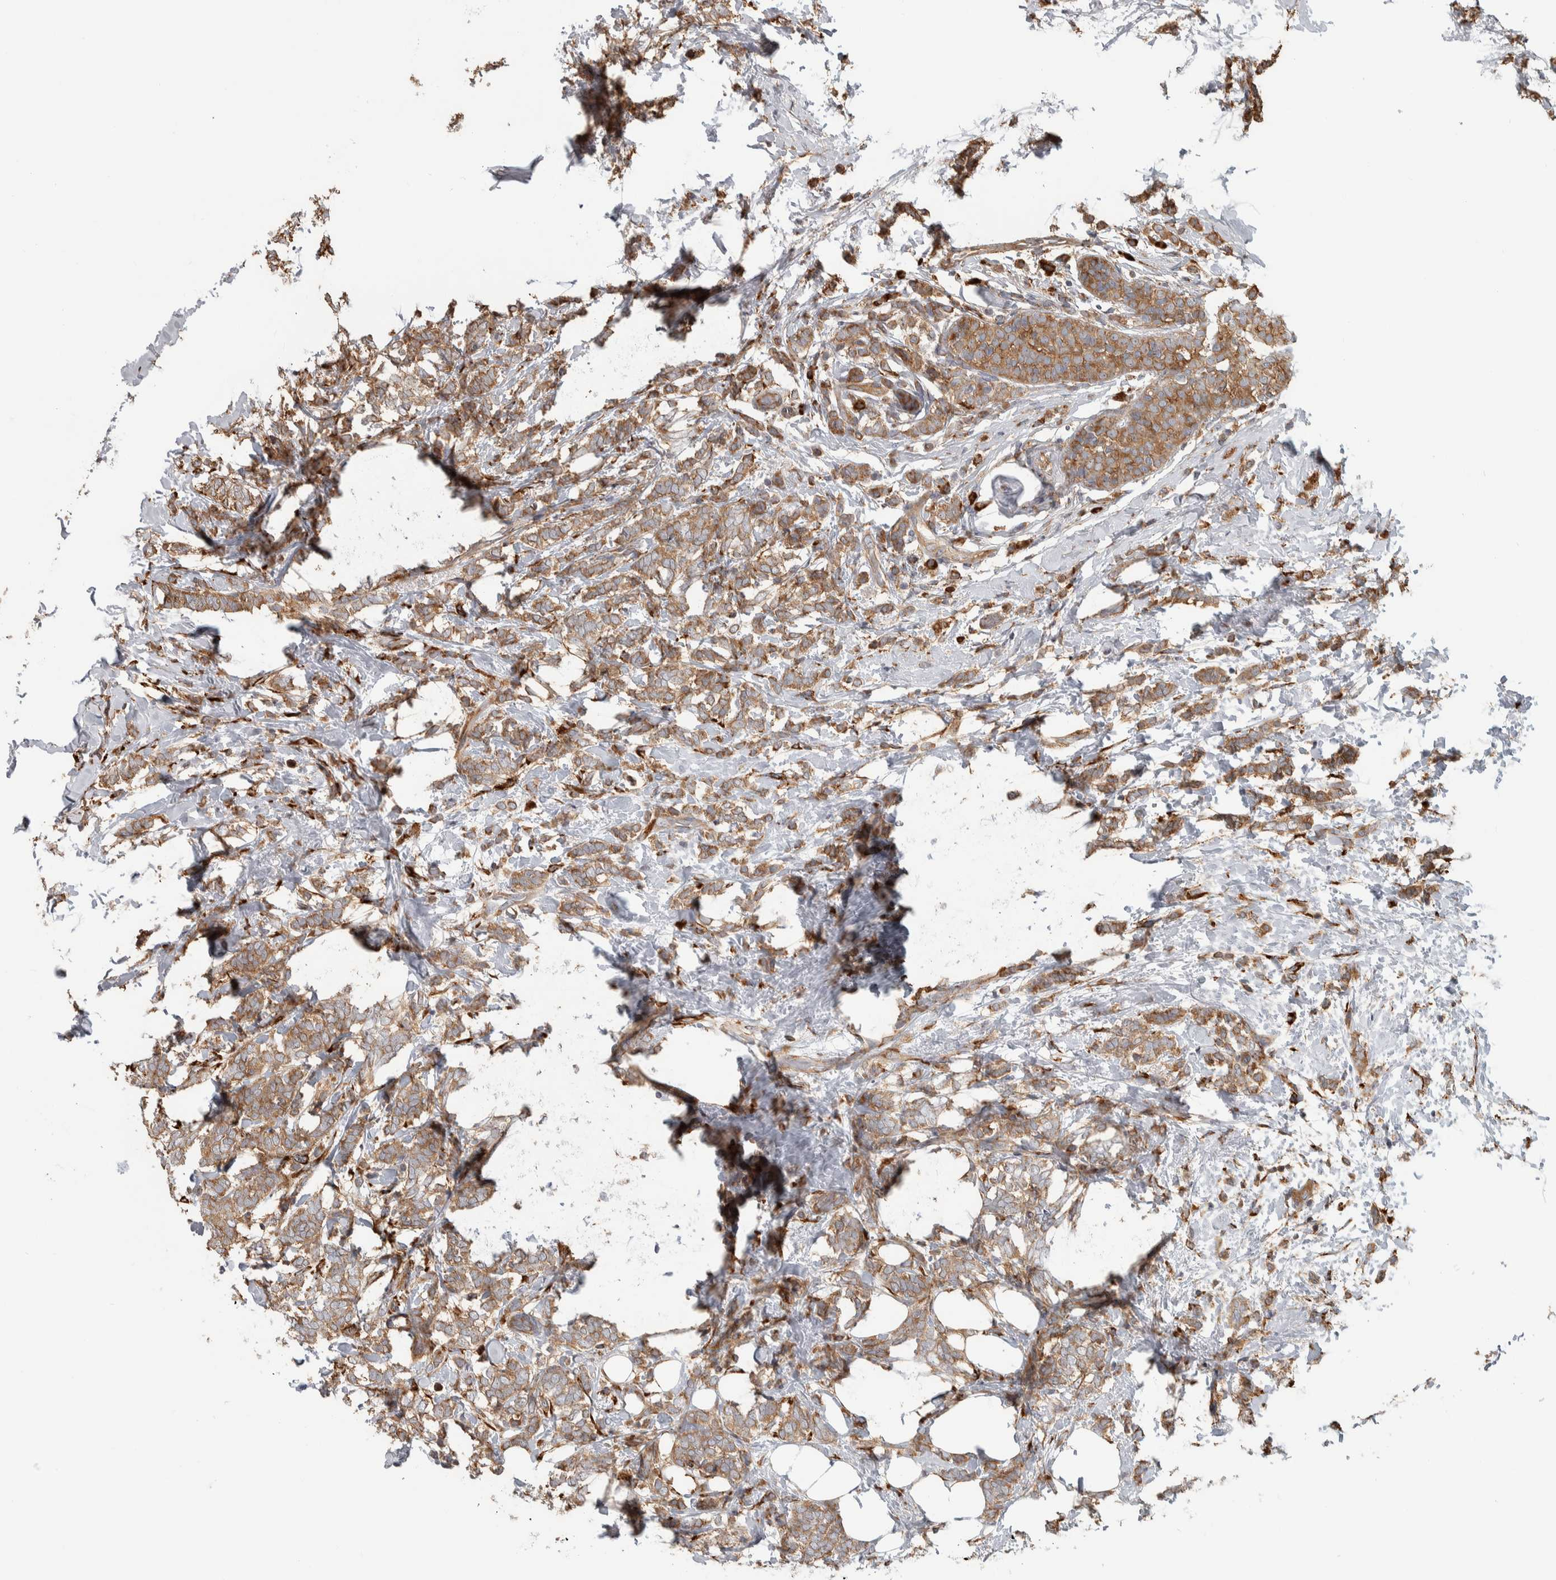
{"staining": {"intensity": "moderate", "quantity": ">75%", "location": "cytoplasmic/membranous"}, "tissue": "breast cancer", "cell_type": "Tumor cells", "image_type": "cancer", "snomed": [{"axis": "morphology", "description": "Lobular carcinoma"}, {"axis": "topography", "description": "Breast"}], "caption": "IHC micrograph of lobular carcinoma (breast) stained for a protein (brown), which displays medium levels of moderate cytoplasmic/membranous expression in approximately >75% of tumor cells.", "gene": "EIF3H", "patient": {"sex": "female", "age": 50}}